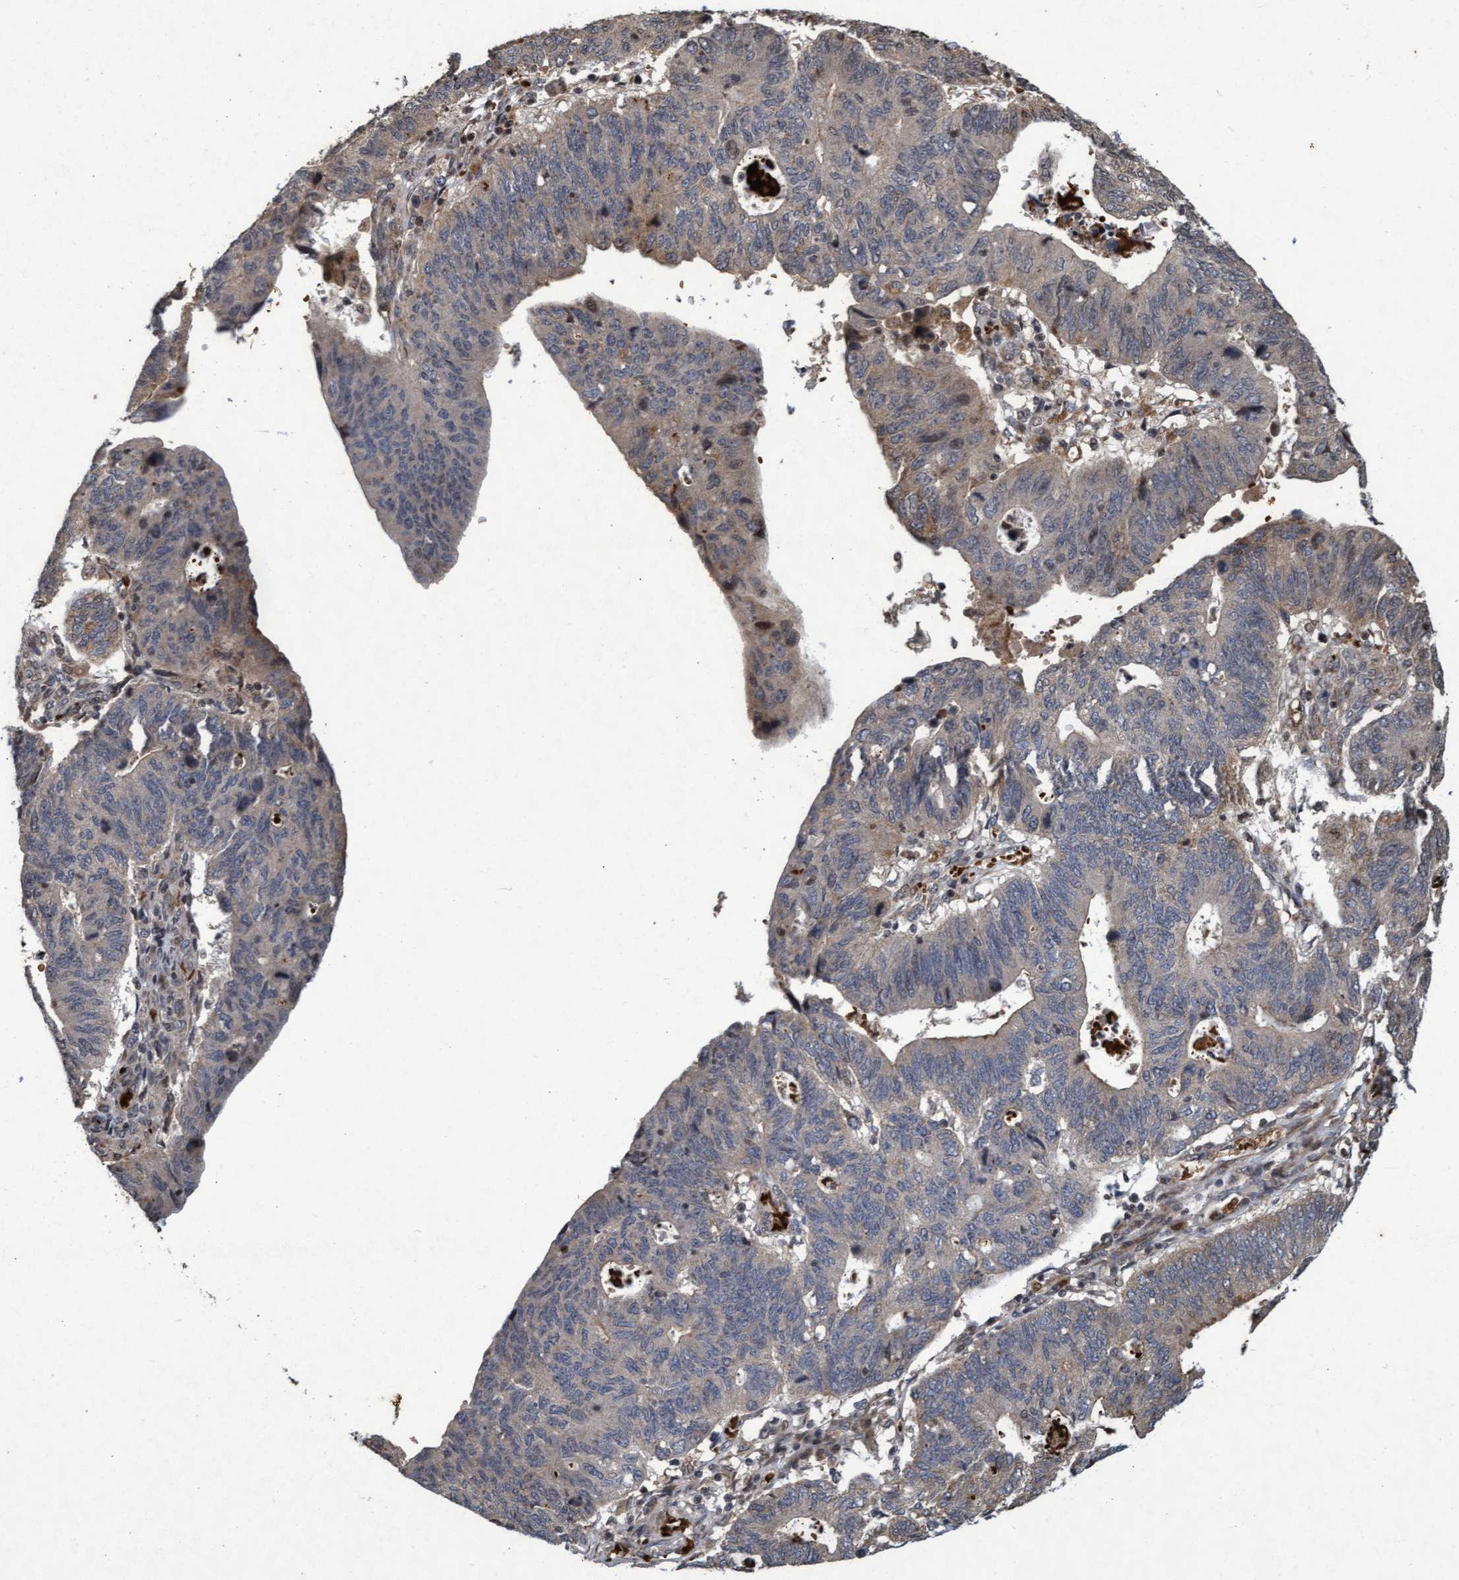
{"staining": {"intensity": "weak", "quantity": "<25%", "location": "cytoplasmic/membranous"}, "tissue": "stomach cancer", "cell_type": "Tumor cells", "image_type": "cancer", "snomed": [{"axis": "morphology", "description": "Adenocarcinoma, NOS"}, {"axis": "topography", "description": "Stomach"}], "caption": "DAB immunohistochemical staining of adenocarcinoma (stomach) displays no significant positivity in tumor cells.", "gene": "KCNC2", "patient": {"sex": "male", "age": 59}}